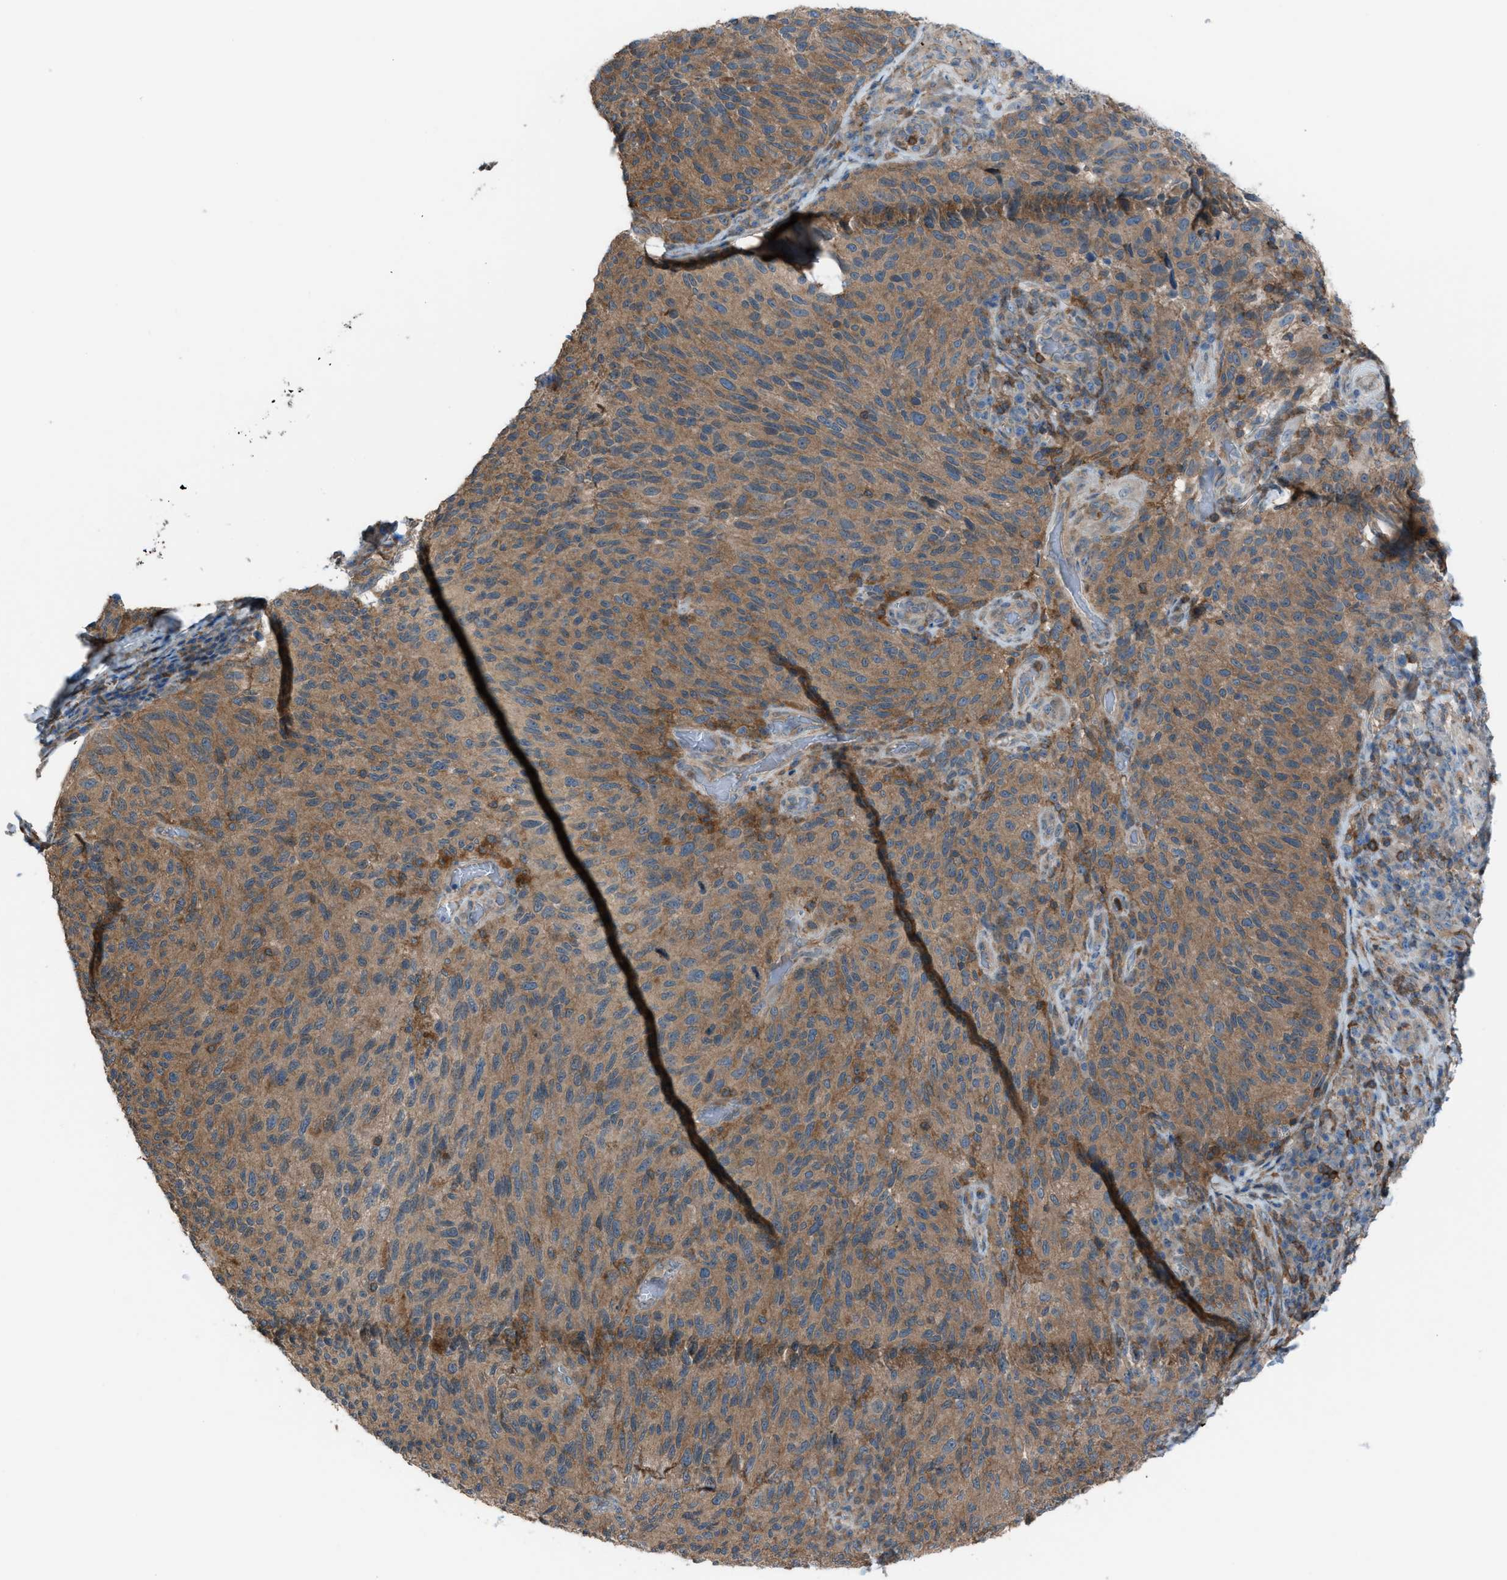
{"staining": {"intensity": "moderate", "quantity": ">75%", "location": "cytoplasmic/membranous"}, "tissue": "melanoma", "cell_type": "Tumor cells", "image_type": "cancer", "snomed": [{"axis": "morphology", "description": "Malignant melanoma, NOS"}, {"axis": "topography", "description": "Skin"}], "caption": "Immunohistochemical staining of human malignant melanoma reveals medium levels of moderate cytoplasmic/membranous staining in approximately >75% of tumor cells.", "gene": "DYRK1A", "patient": {"sex": "female", "age": 73}}